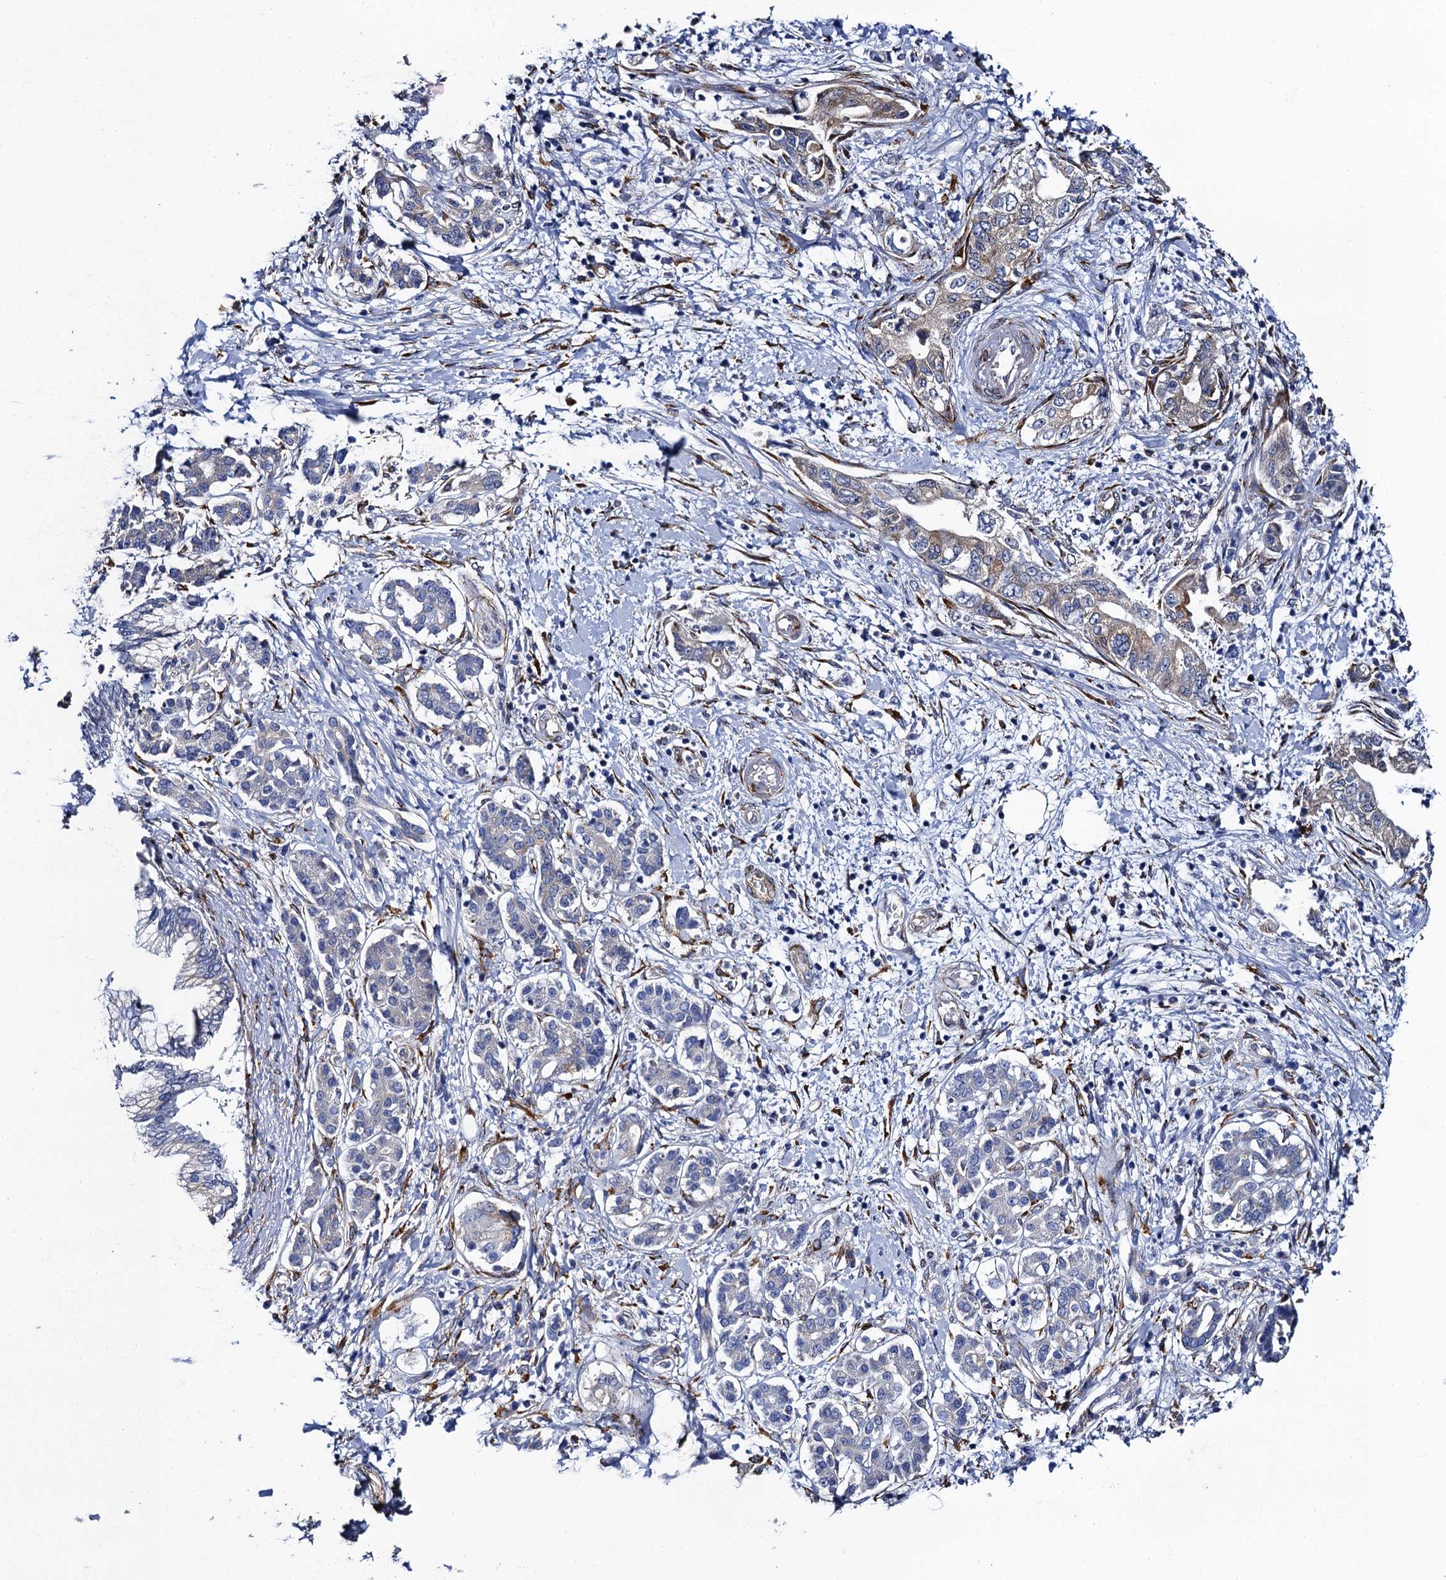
{"staining": {"intensity": "weak", "quantity": "<25%", "location": "cytoplasmic/membranous"}, "tissue": "pancreatic cancer", "cell_type": "Tumor cells", "image_type": "cancer", "snomed": [{"axis": "morphology", "description": "Adenocarcinoma, NOS"}, {"axis": "topography", "description": "Pancreas"}], "caption": "Human adenocarcinoma (pancreatic) stained for a protein using IHC demonstrates no staining in tumor cells.", "gene": "POGLUT3", "patient": {"sex": "female", "age": 73}}